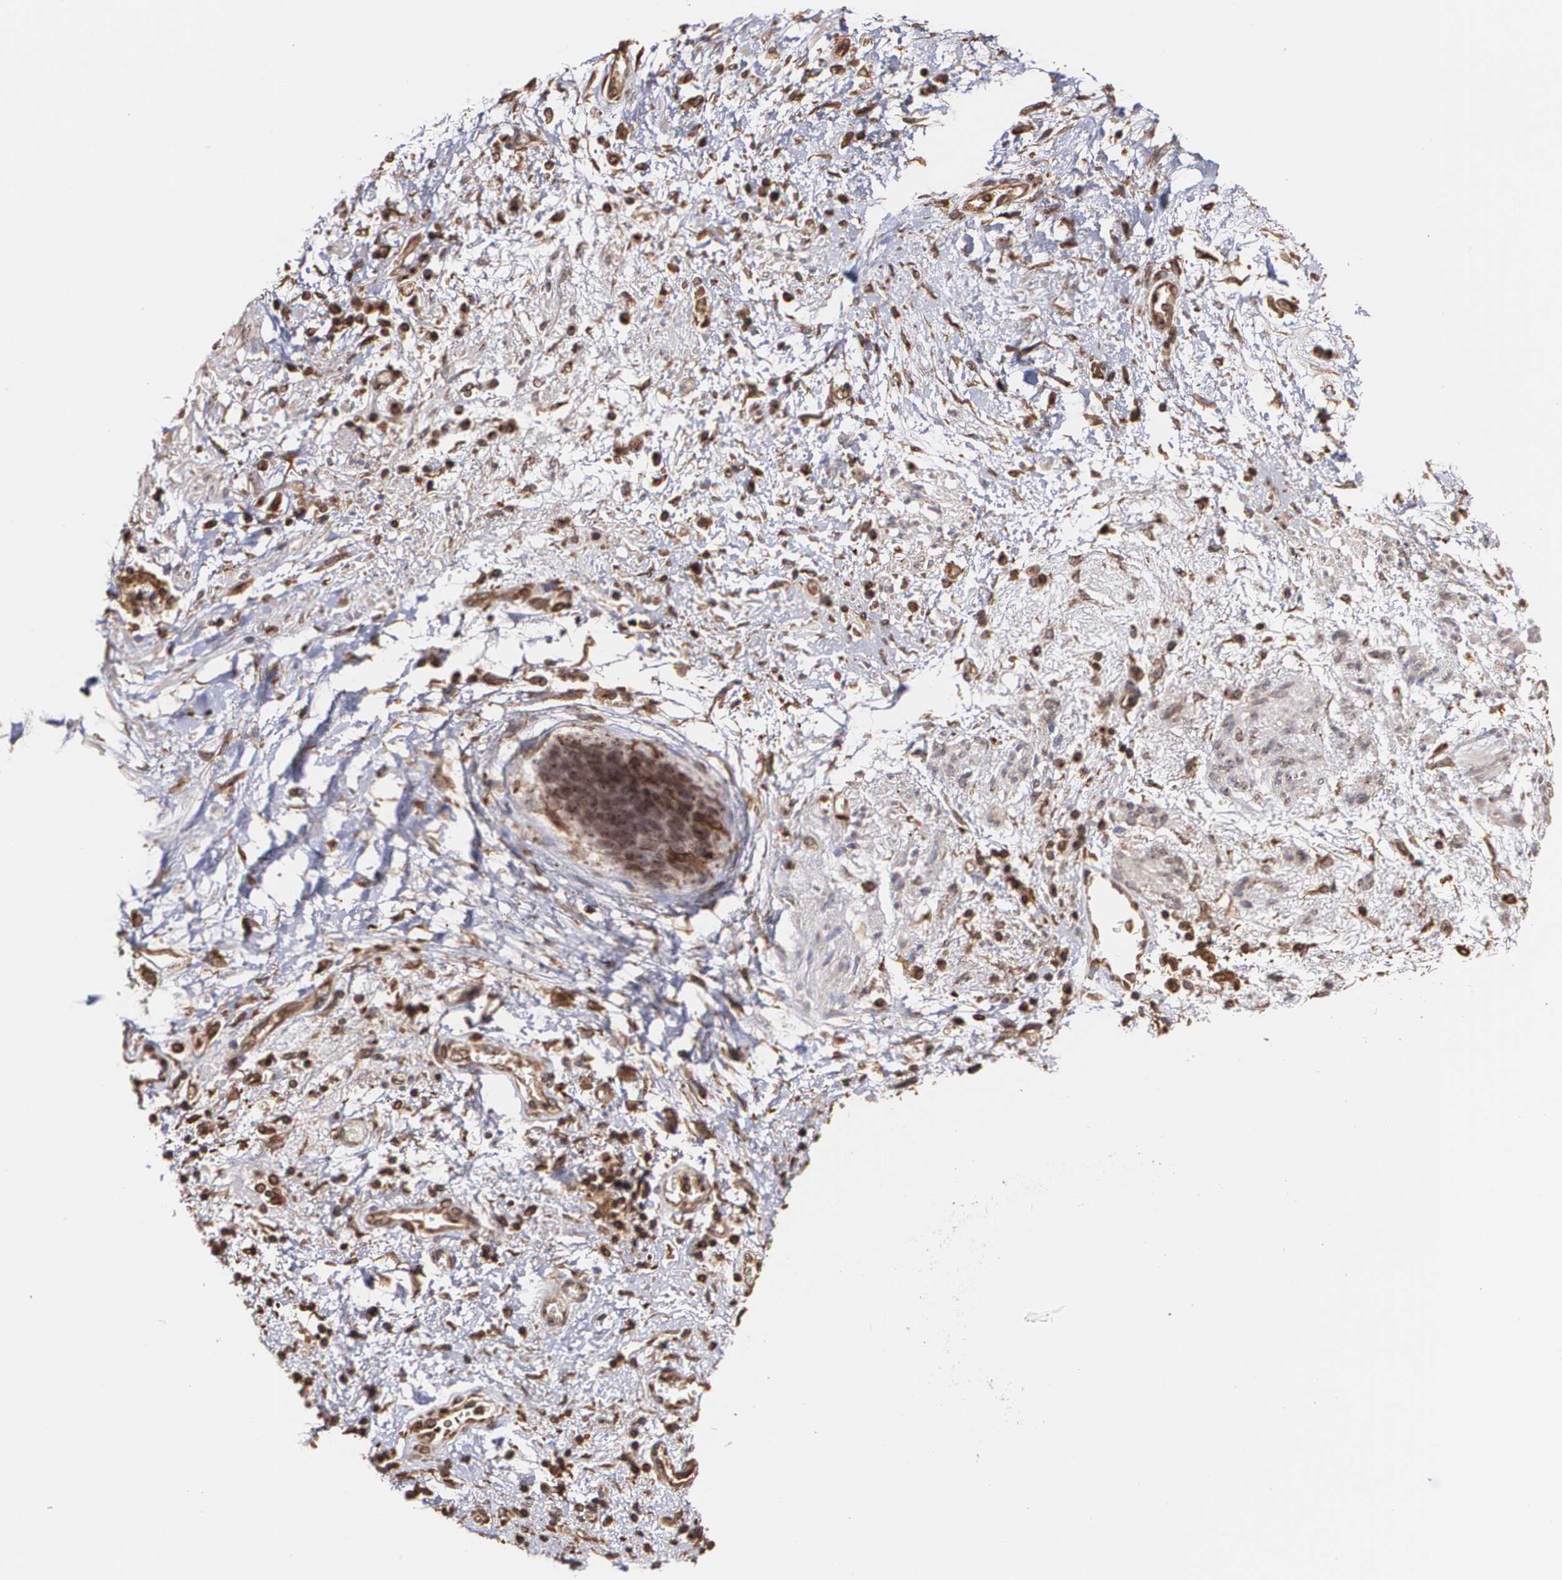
{"staining": {"intensity": "moderate", "quantity": ">75%", "location": "cytoplasmic/membranous"}, "tissue": "skin", "cell_type": "Epidermal cells", "image_type": "normal", "snomed": [{"axis": "morphology", "description": "Normal tissue, NOS"}, {"axis": "topography", "description": "Anal"}], "caption": "Immunohistochemistry (IHC) of unremarkable human skin demonstrates medium levels of moderate cytoplasmic/membranous positivity in approximately >75% of epidermal cells.", "gene": "TRIP11", "patient": {"sex": "female", "age": 46}}